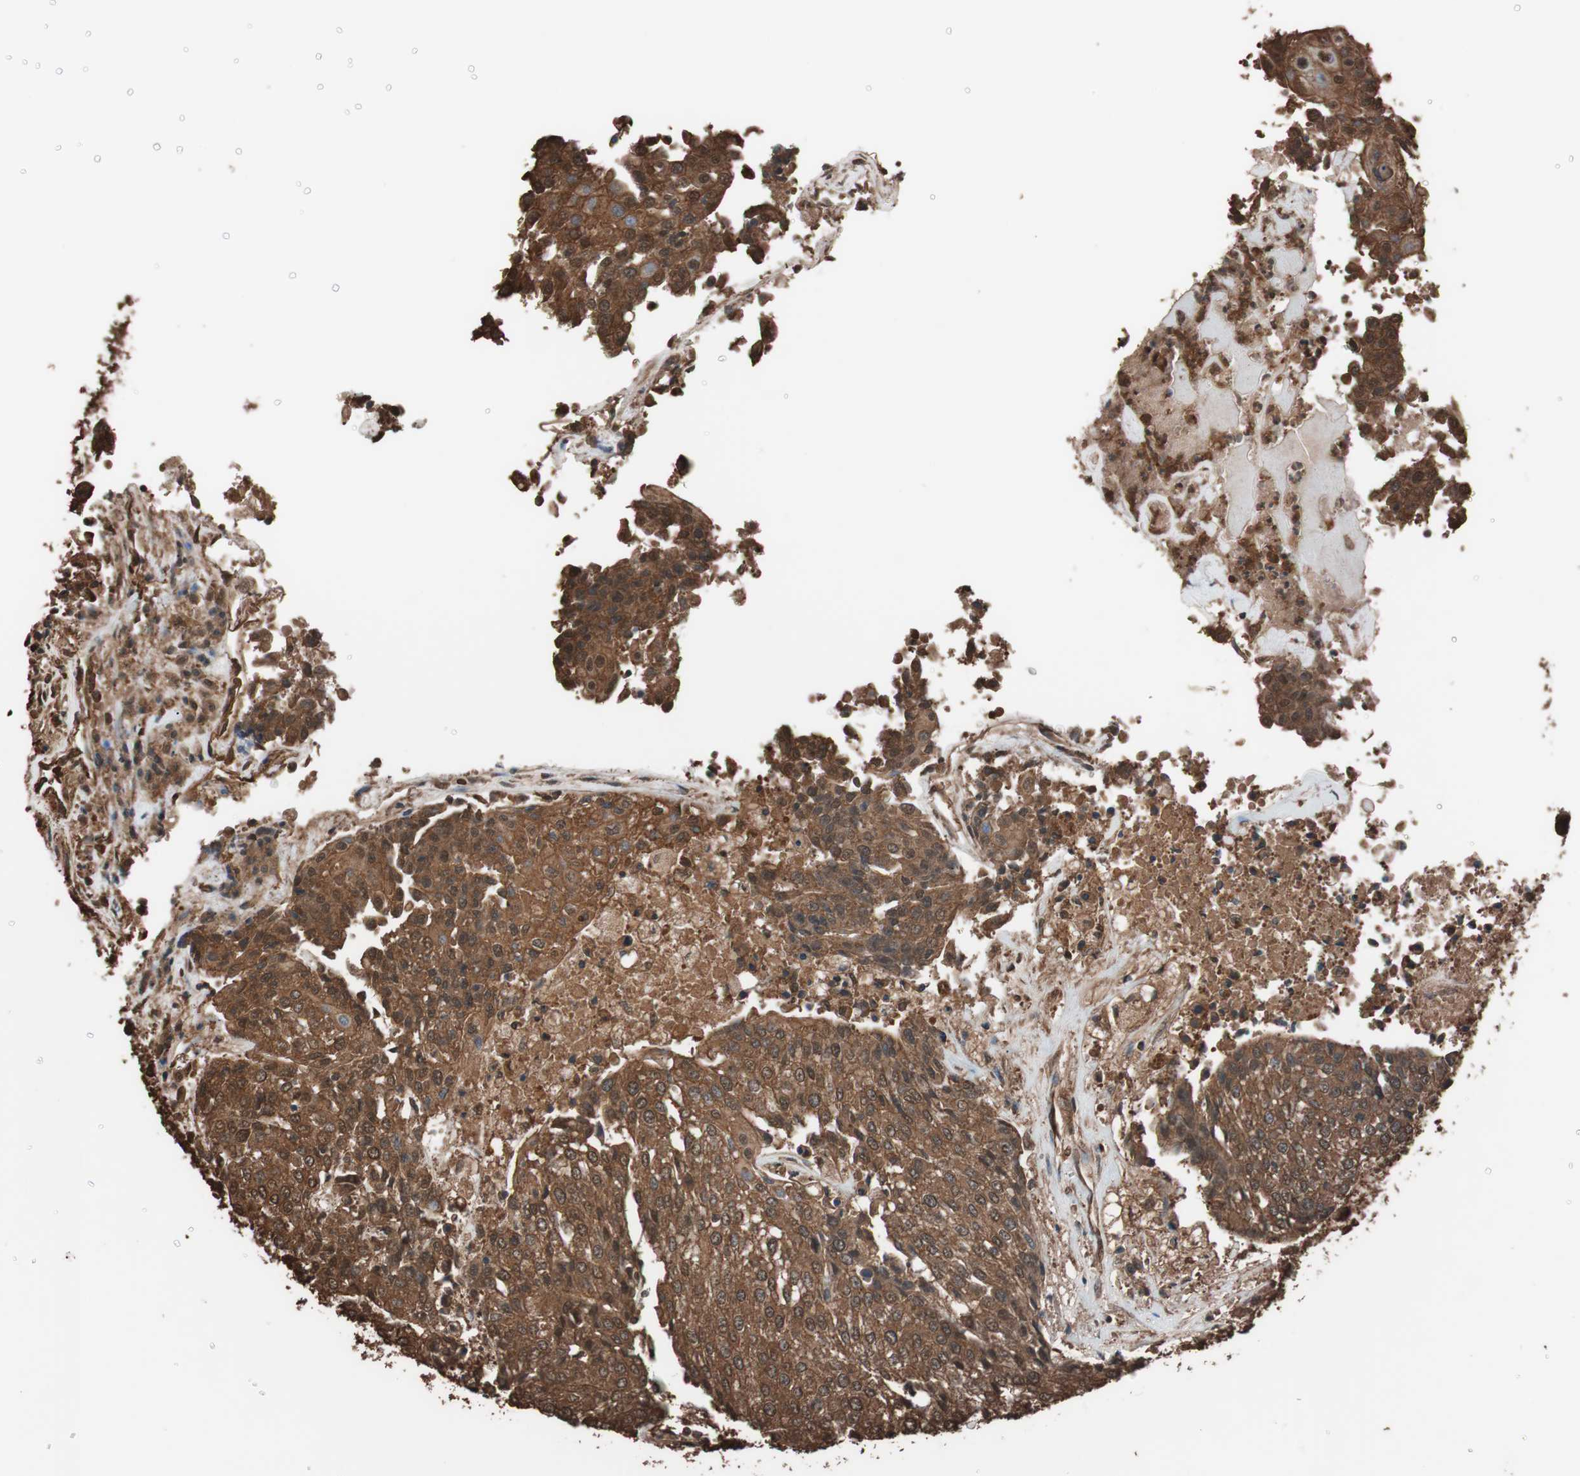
{"staining": {"intensity": "strong", "quantity": ">75%", "location": "cytoplasmic/membranous"}, "tissue": "urothelial cancer", "cell_type": "Tumor cells", "image_type": "cancer", "snomed": [{"axis": "morphology", "description": "Urothelial carcinoma, High grade"}, {"axis": "topography", "description": "Urinary bladder"}], "caption": "The micrograph shows a brown stain indicating the presence of a protein in the cytoplasmic/membranous of tumor cells in urothelial cancer.", "gene": "CALM2", "patient": {"sex": "female", "age": 85}}